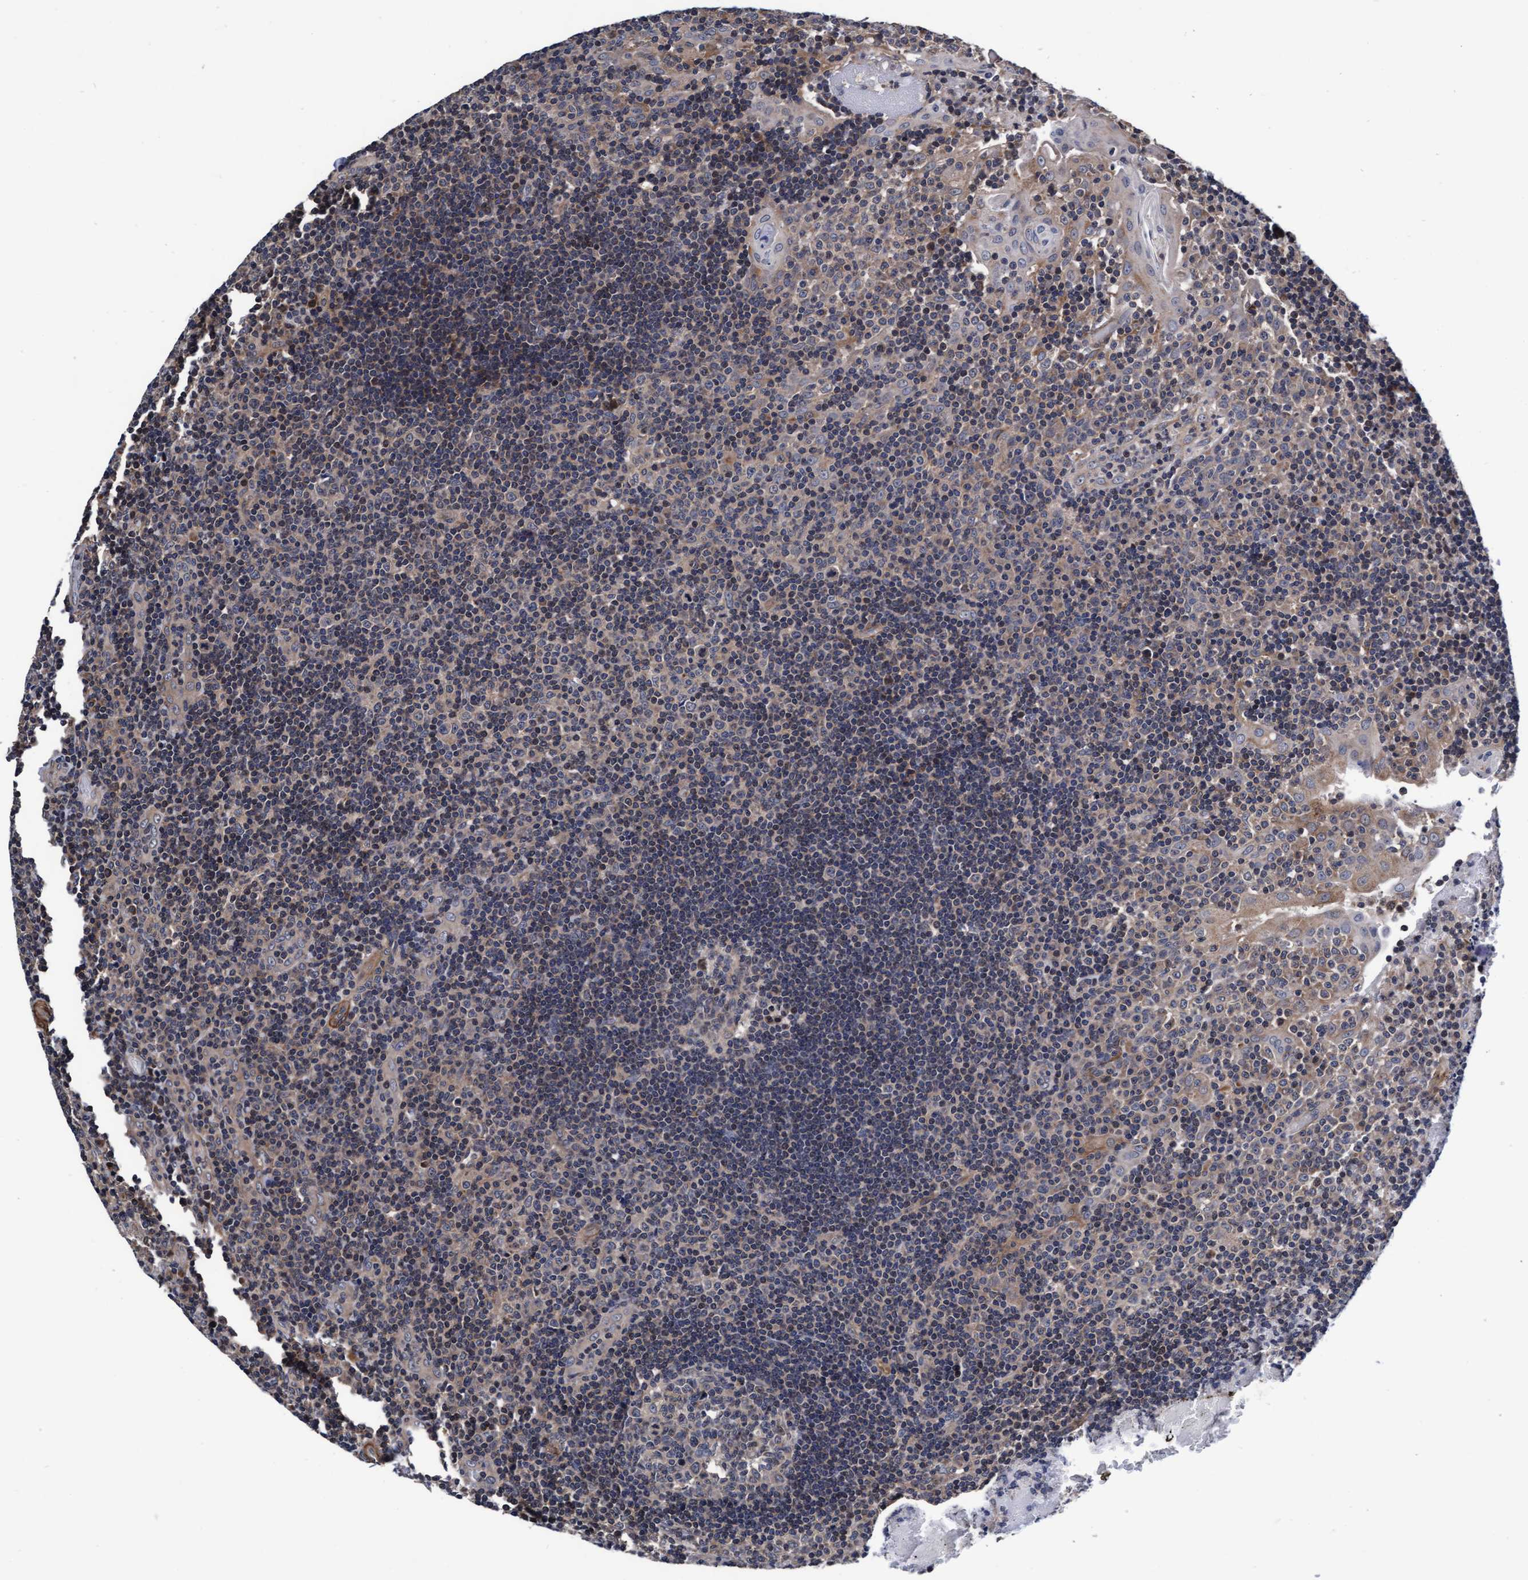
{"staining": {"intensity": "moderate", "quantity": "<25%", "location": "cytoplasmic/membranous"}, "tissue": "tonsil", "cell_type": "Germinal center cells", "image_type": "normal", "snomed": [{"axis": "morphology", "description": "Normal tissue, NOS"}, {"axis": "topography", "description": "Tonsil"}], "caption": "This histopathology image demonstrates benign tonsil stained with immunohistochemistry to label a protein in brown. The cytoplasmic/membranous of germinal center cells show moderate positivity for the protein. Nuclei are counter-stained blue.", "gene": "EFCAB13", "patient": {"sex": "female", "age": 40}}